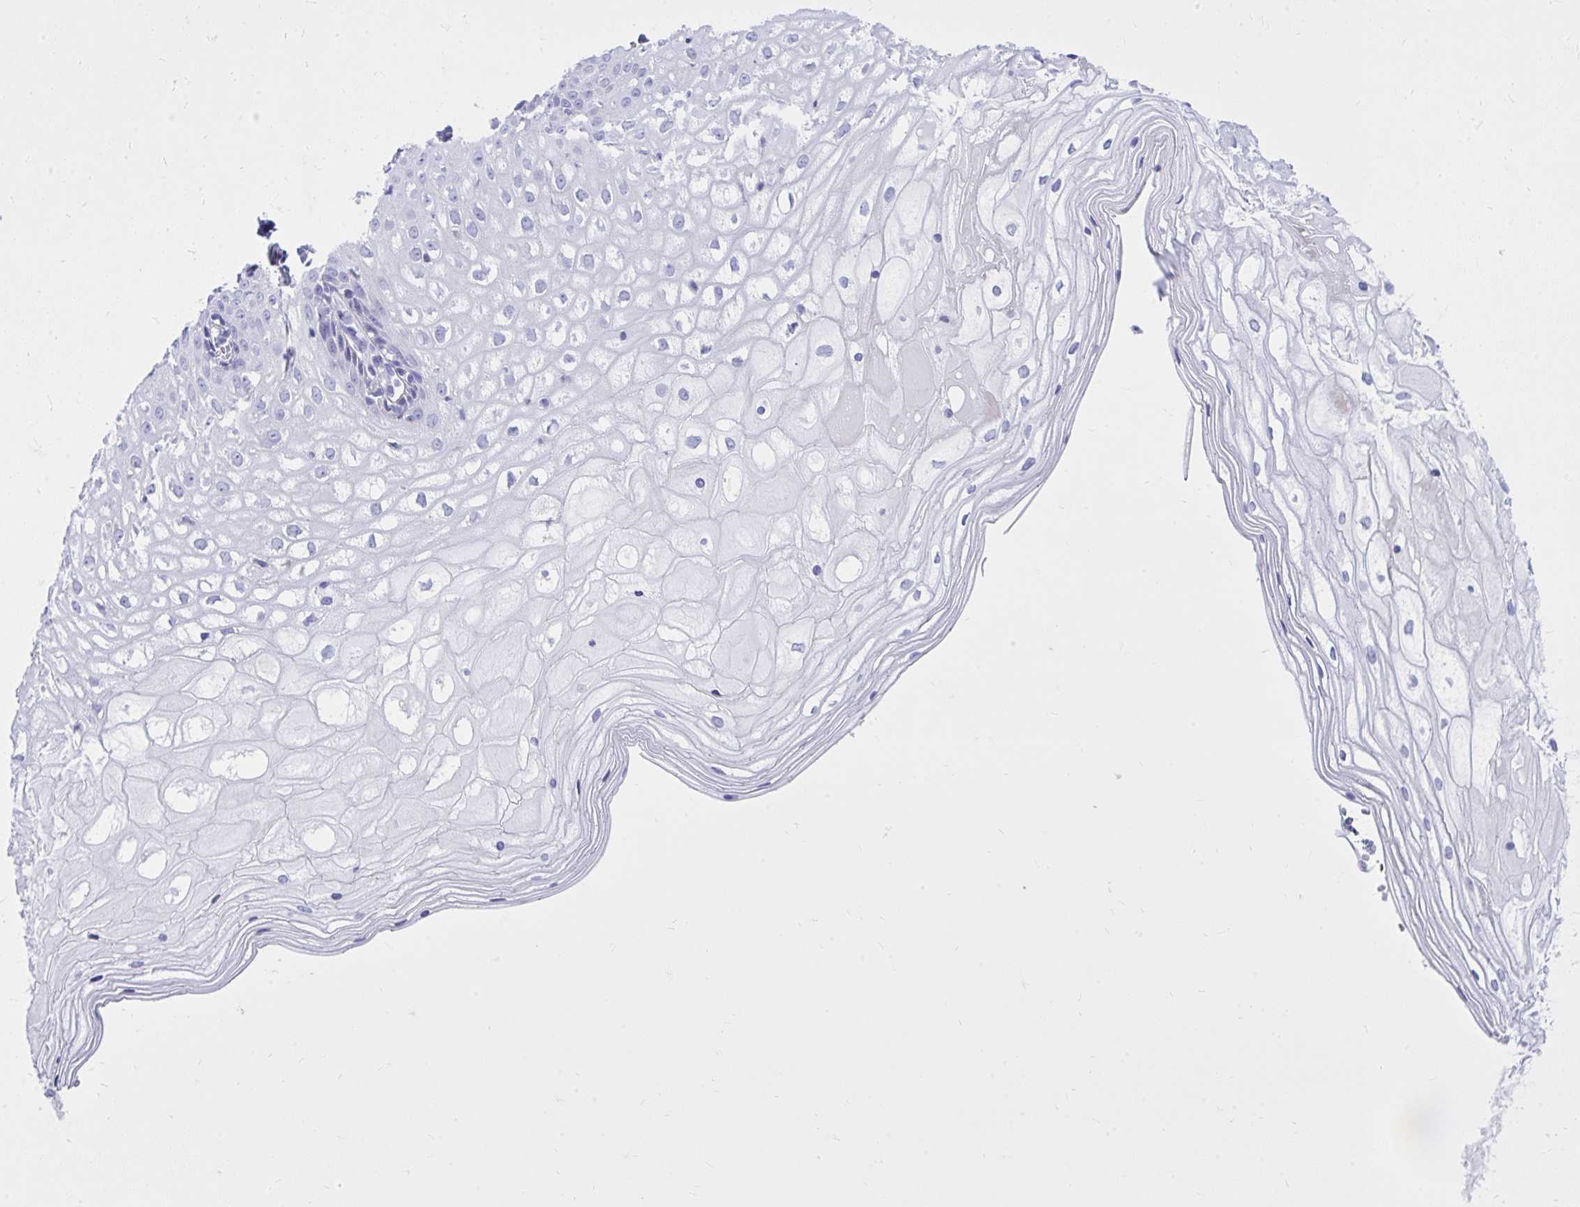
{"staining": {"intensity": "moderate", "quantity": "<25%", "location": "cytoplasmic/membranous"}, "tissue": "cervix", "cell_type": "Glandular cells", "image_type": "normal", "snomed": [{"axis": "morphology", "description": "Normal tissue, NOS"}, {"axis": "topography", "description": "Cervix"}], "caption": "Human cervix stained with a brown dye demonstrates moderate cytoplasmic/membranous positive expression in about <25% of glandular cells.", "gene": "BCL6B", "patient": {"sex": "female", "age": 36}}